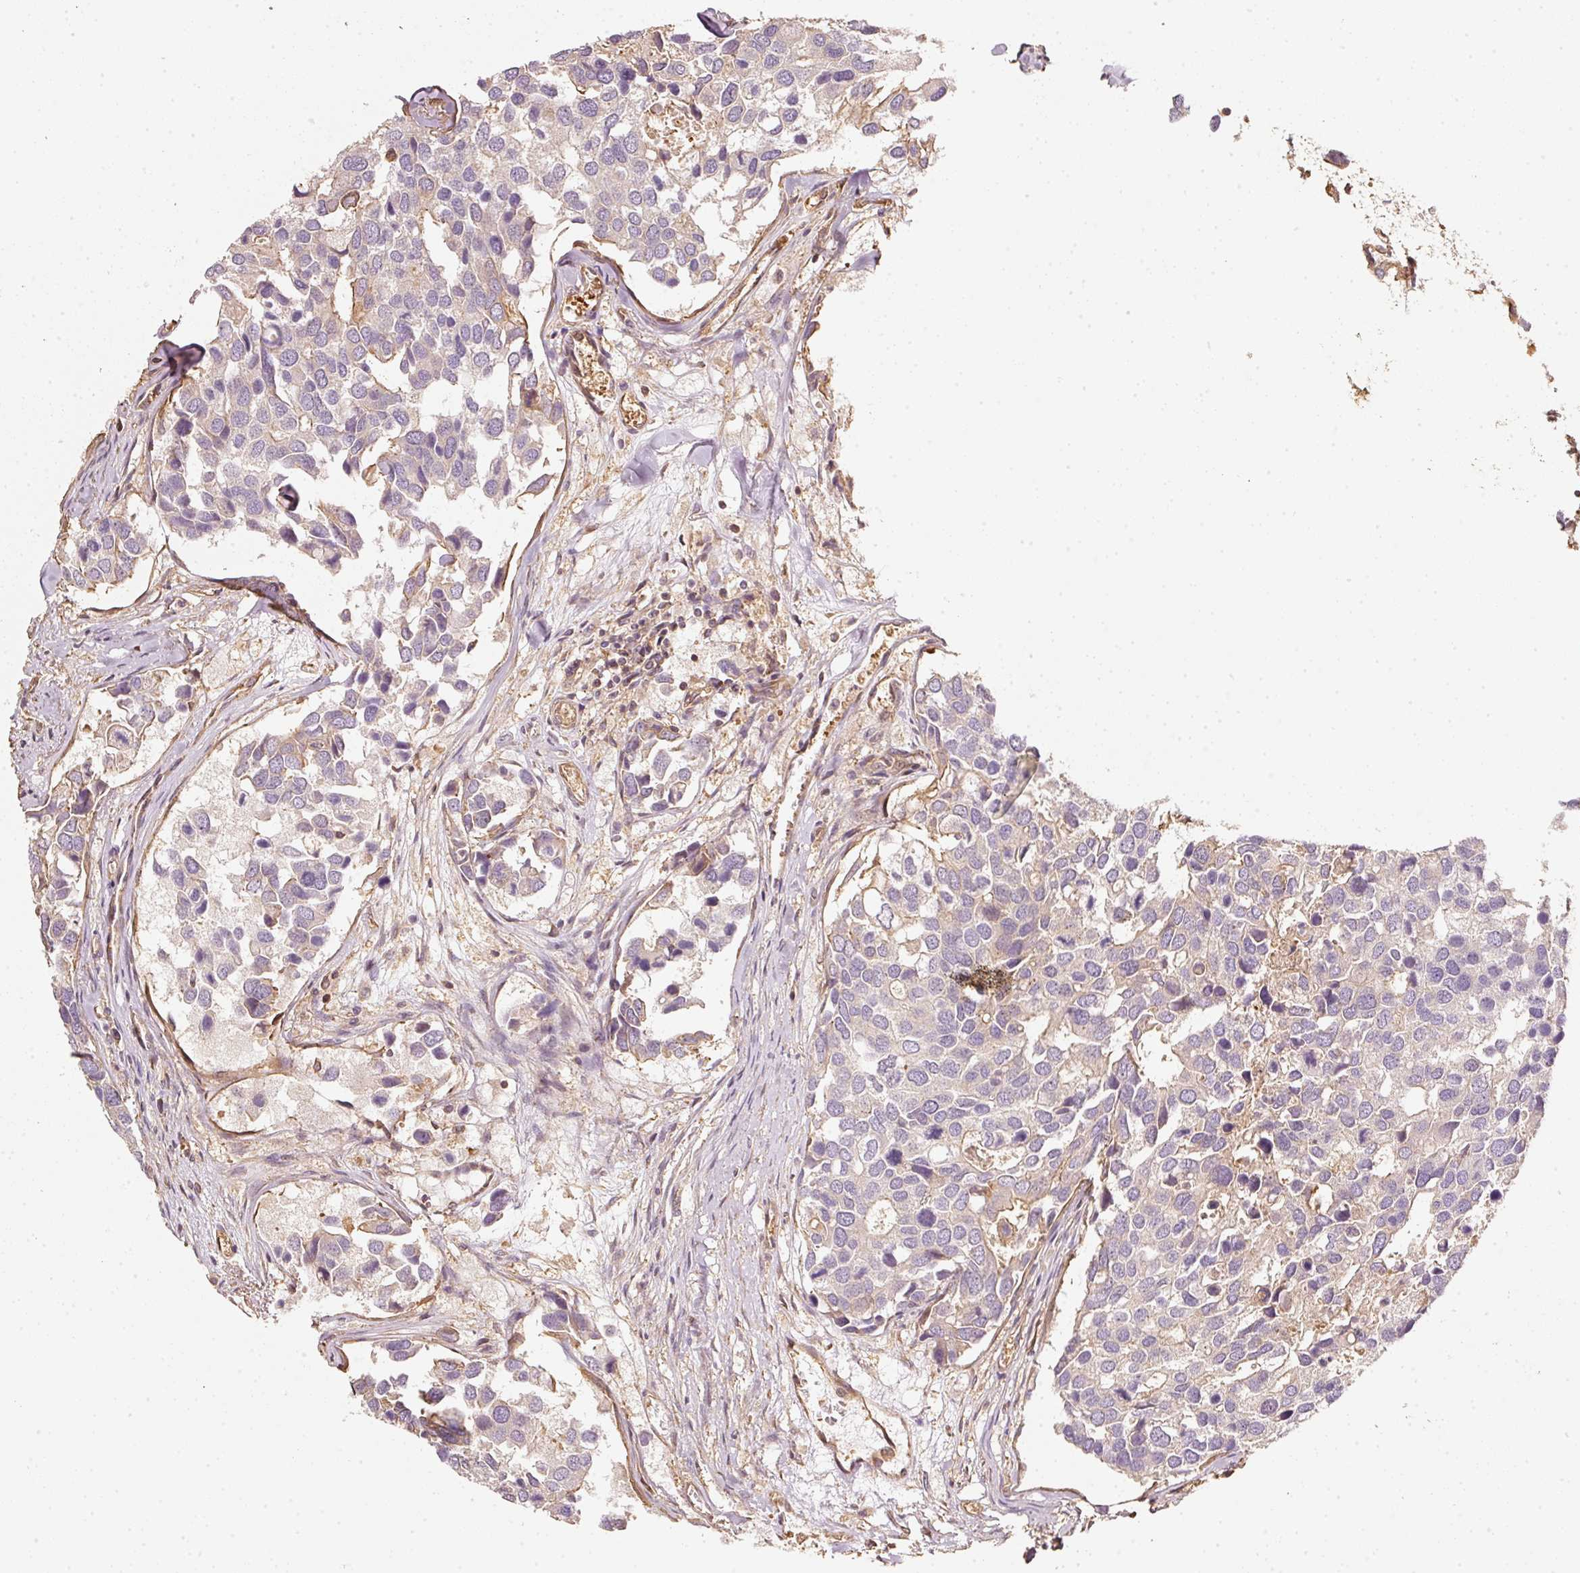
{"staining": {"intensity": "negative", "quantity": "none", "location": "none"}, "tissue": "breast cancer", "cell_type": "Tumor cells", "image_type": "cancer", "snomed": [{"axis": "morphology", "description": "Duct carcinoma"}, {"axis": "topography", "description": "Breast"}], "caption": "IHC photomicrograph of human intraductal carcinoma (breast) stained for a protein (brown), which reveals no positivity in tumor cells.", "gene": "CEP95", "patient": {"sex": "female", "age": 83}}